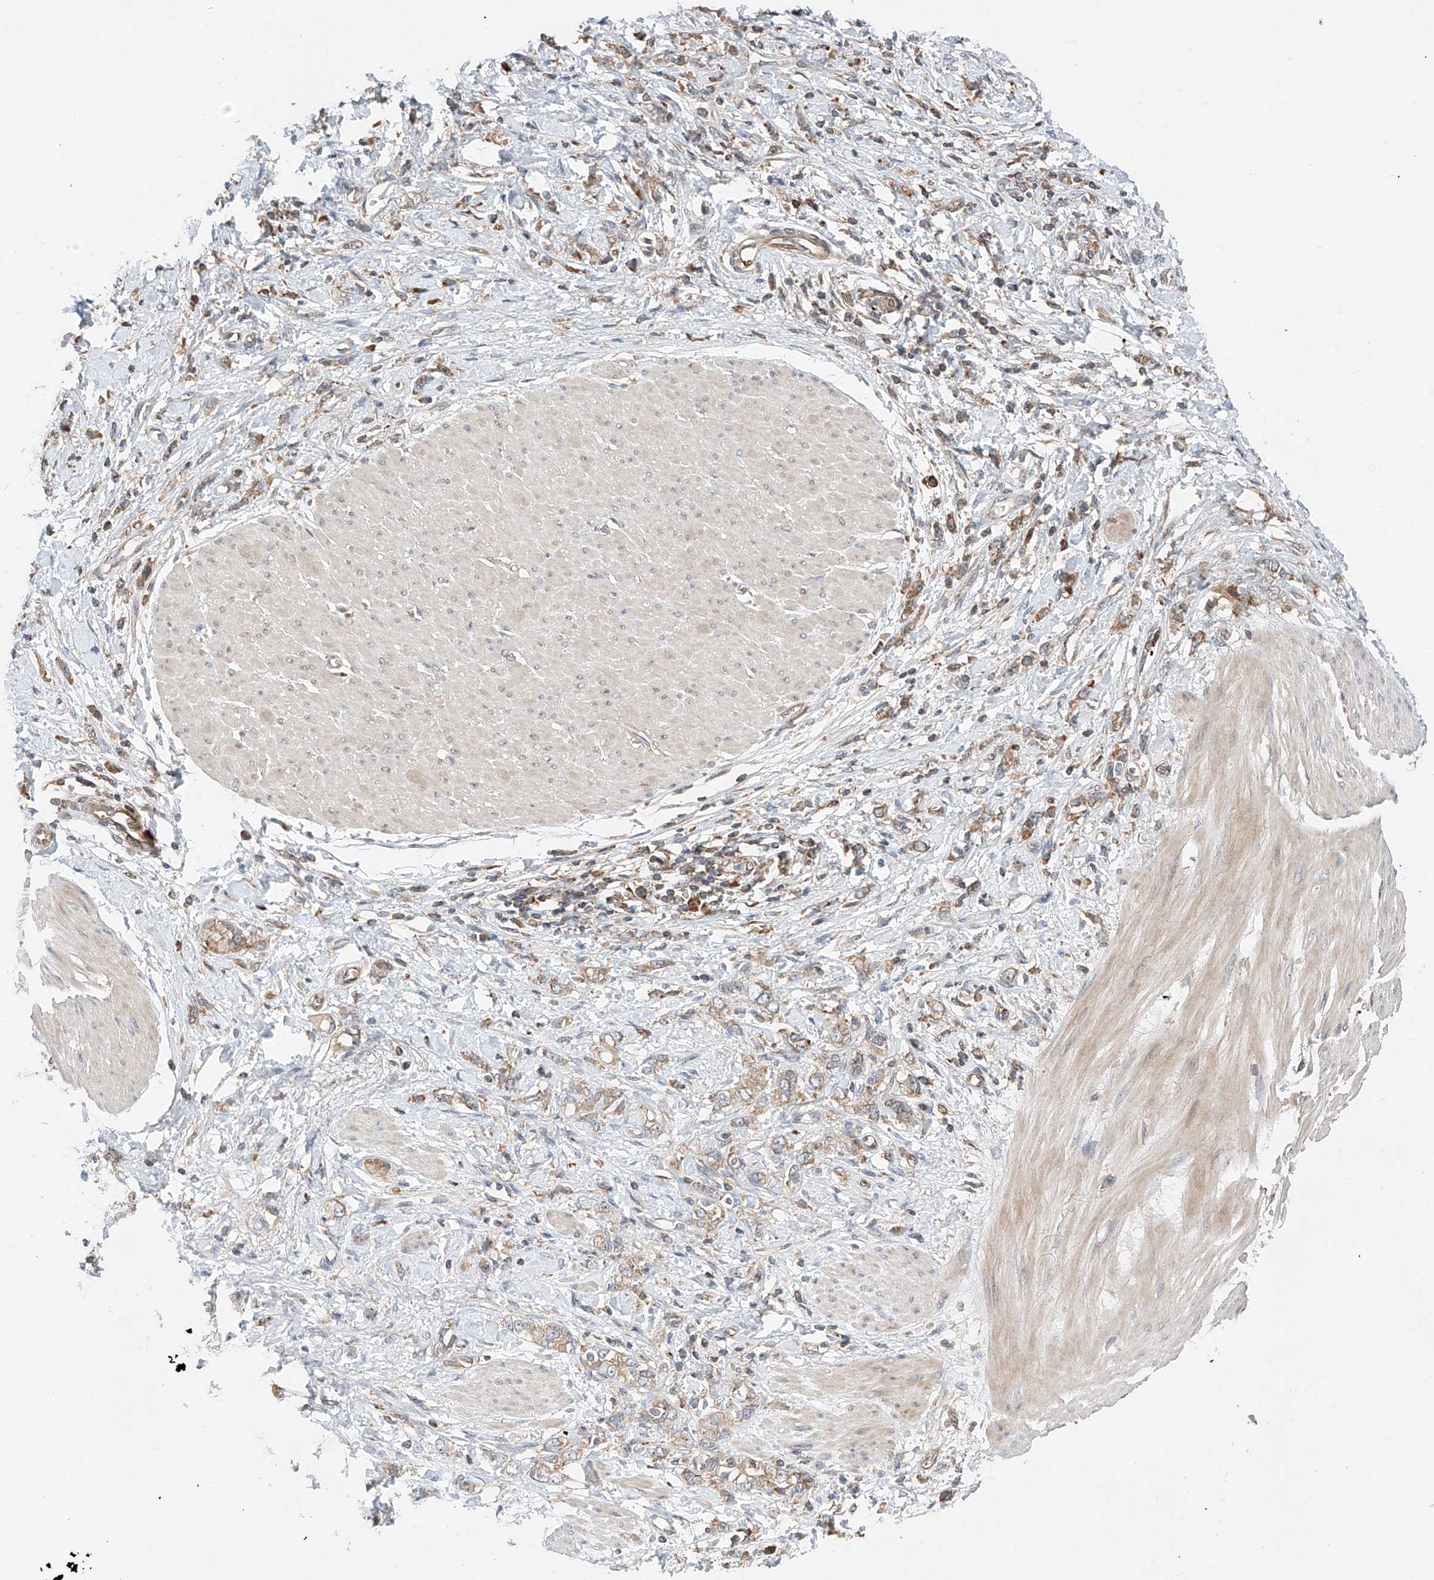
{"staining": {"intensity": "moderate", "quantity": ">75%", "location": "cytoplasmic/membranous"}, "tissue": "stomach cancer", "cell_type": "Tumor cells", "image_type": "cancer", "snomed": [{"axis": "morphology", "description": "Adenocarcinoma, NOS"}, {"axis": "topography", "description": "Stomach"}], "caption": "A photomicrograph of human adenocarcinoma (stomach) stained for a protein demonstrates moderate cytoplasmic/membranous brown staining in tumor cells.", "gene": "RUSC1", "patient": {"sex": "female", "age": 76}}